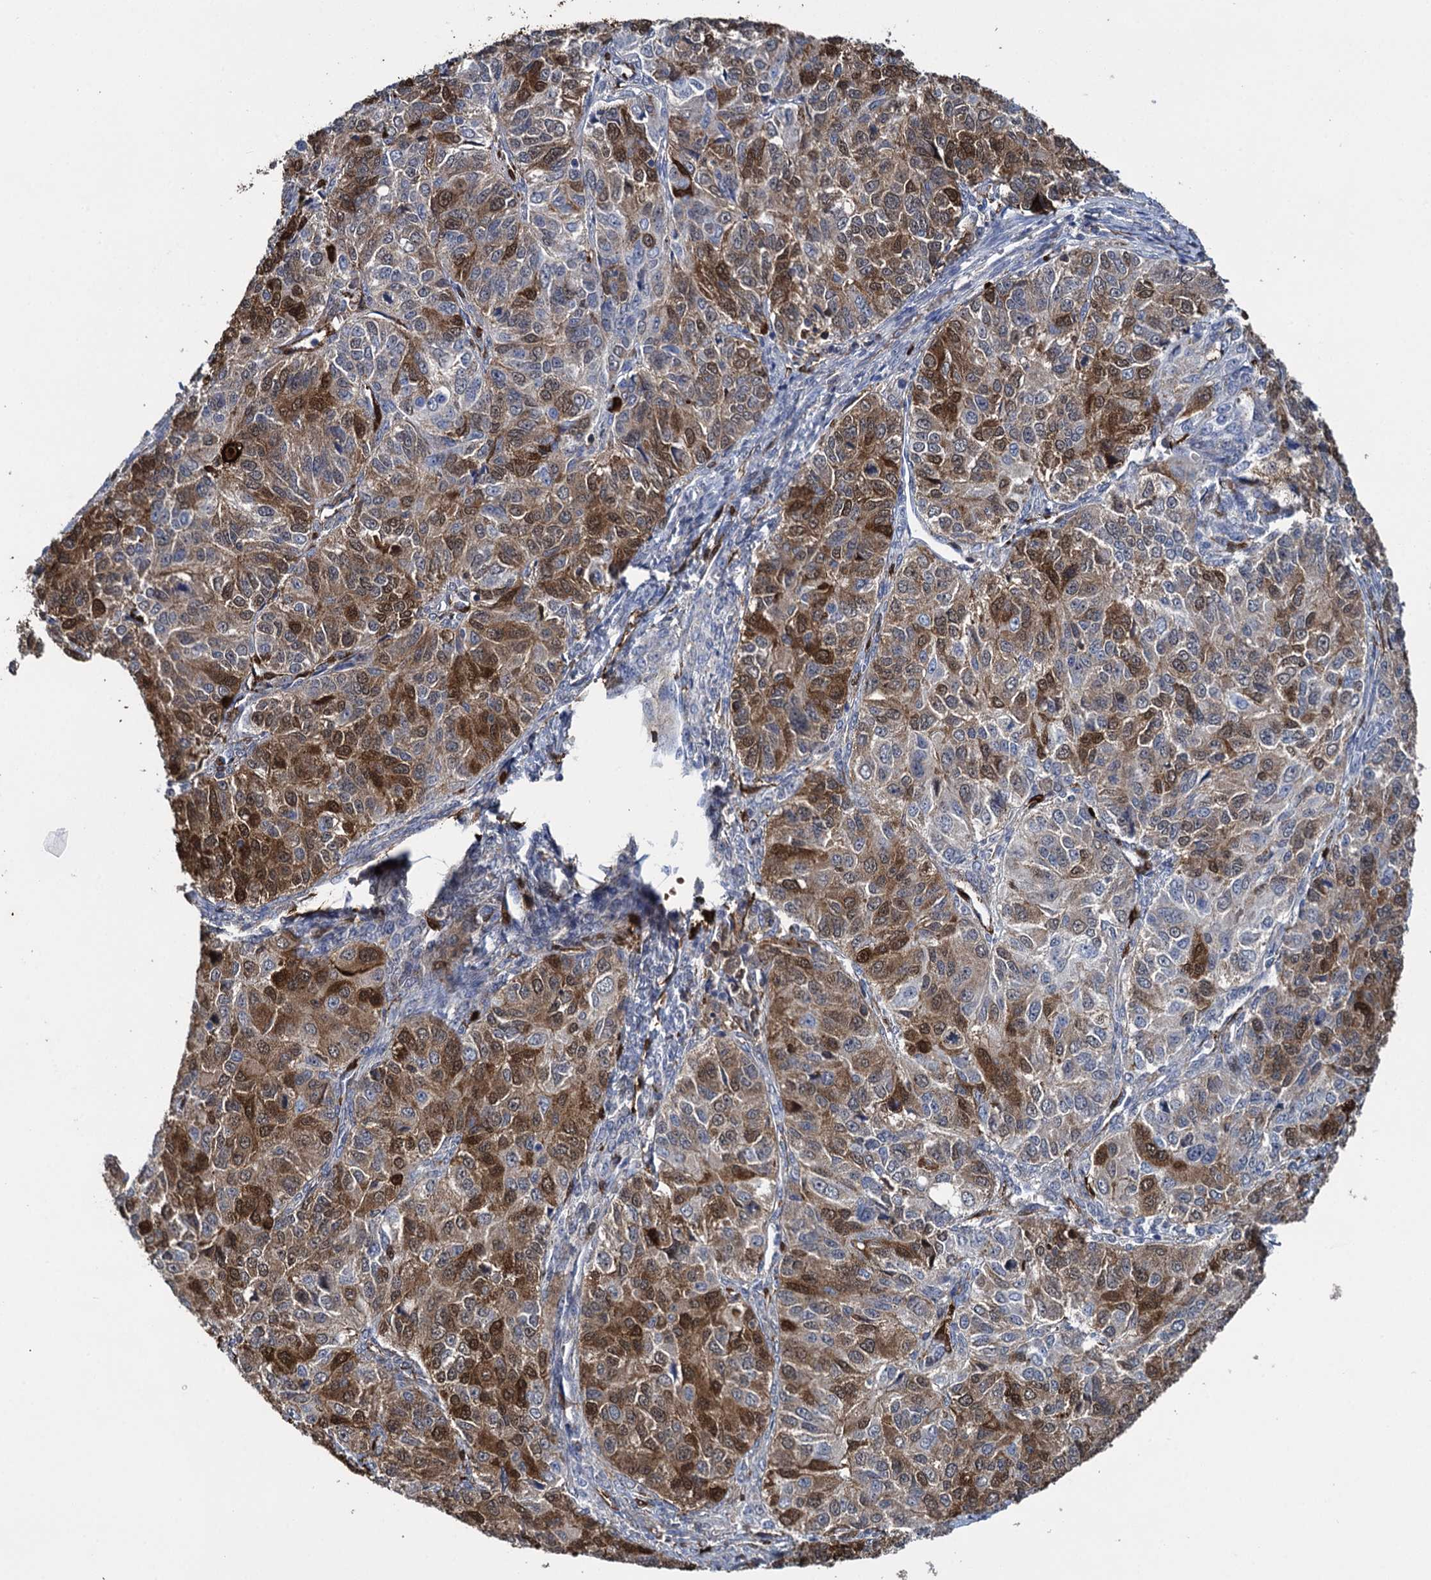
{"staining": {"intensity": "strong", "quantity": "25%-75%", "location": "cytoplasmic/membranous,nuclear"}, "tissue": "ovarian cancer", "cell_type": "Tumor cells", "image_type": "cancer", "snomed": [{"axis": "morphology", "description": "Carcinoma, endometroid"}, {"axis": "topography", "description": "Ovary"}], "caption": "A brown stain labels strong cytoplasmic/membranous and nuclear staining of a protein in human ovarian cancer tumor cells.", "gene": "FABP5", "patient": {"sex": "female", "age": 51}}